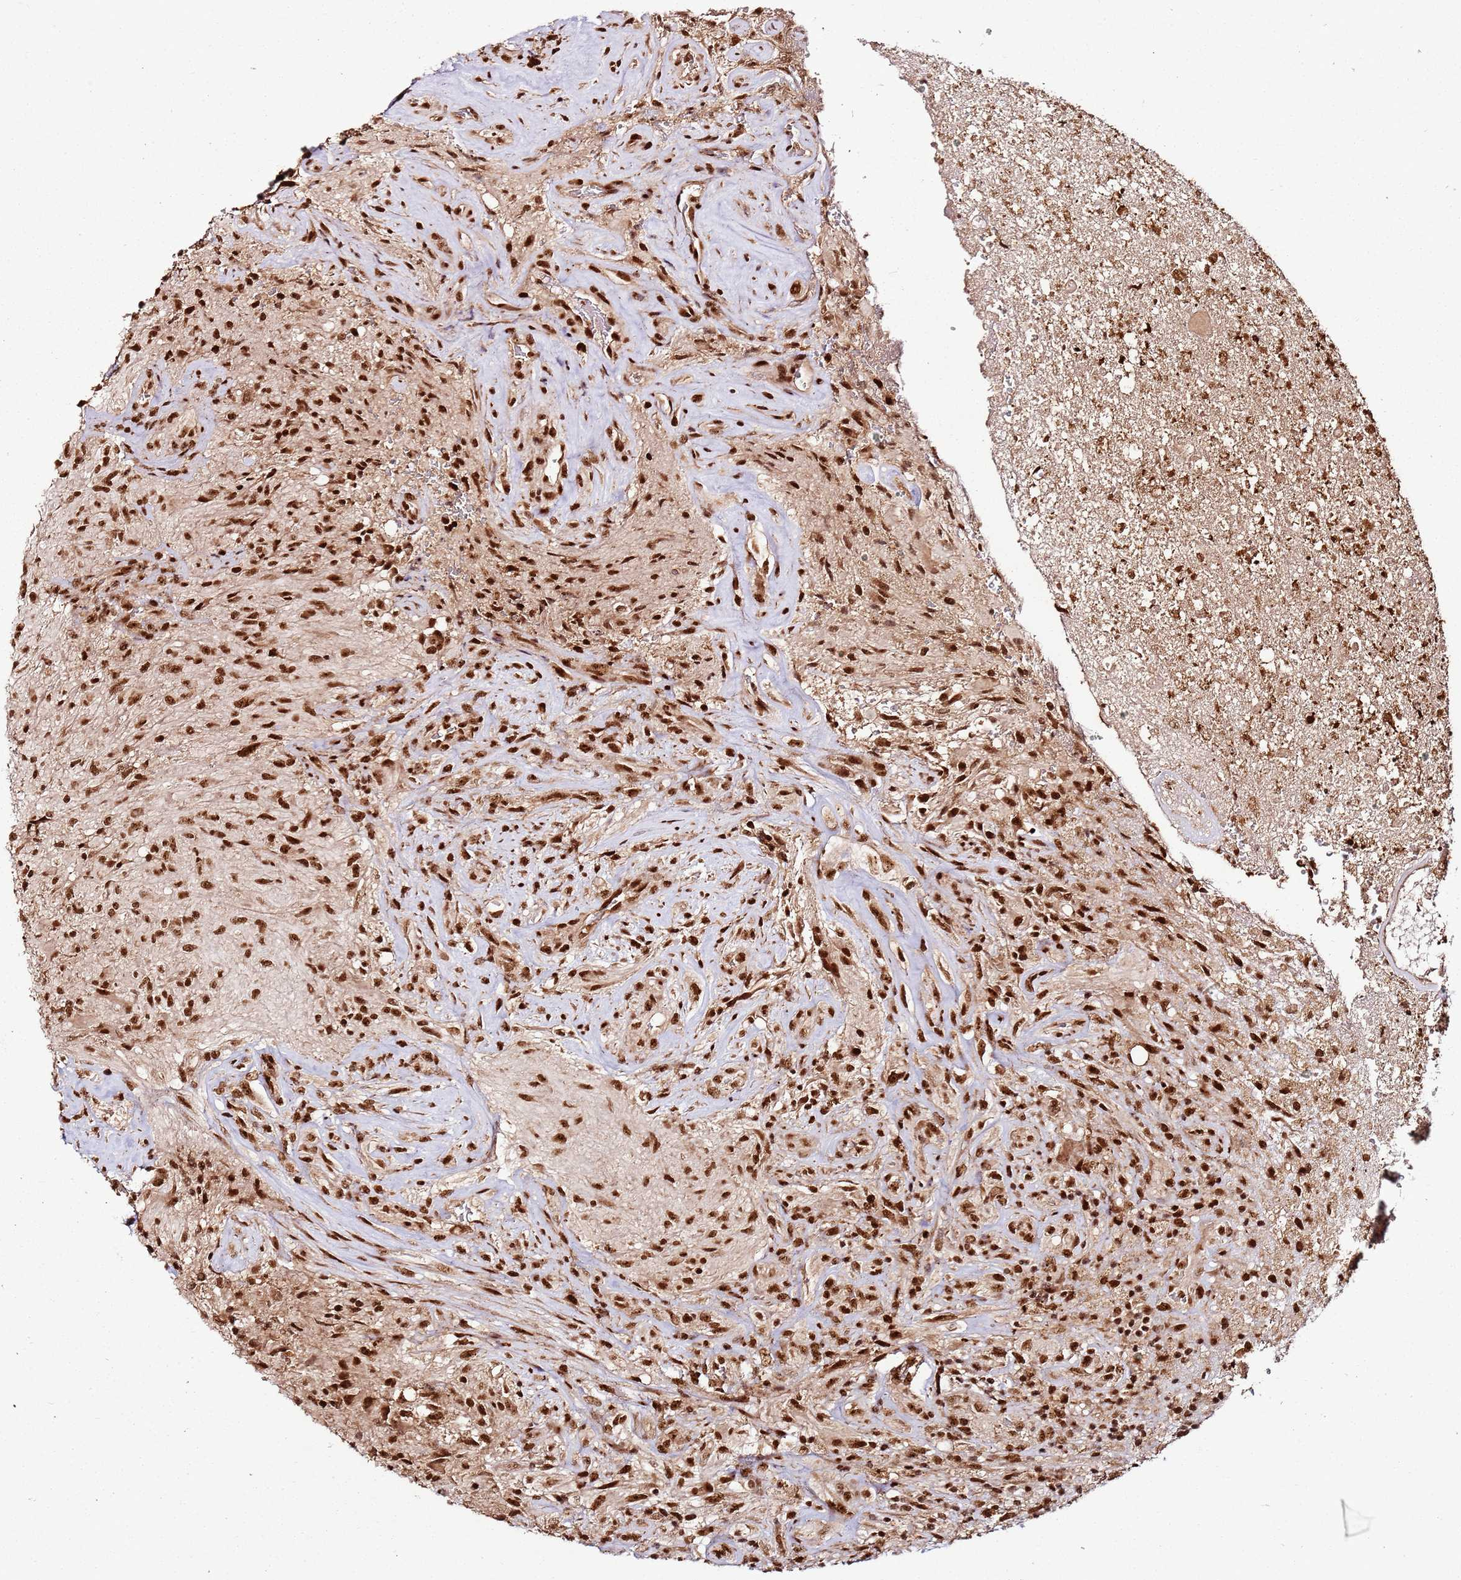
{"staining": {"intensity": "strong", "quantity": ">75%", "location": "nuclear"}, "tissue": "glioma", "cell_type": "Tumor cells", "image_type": "cancer", "snomed": [{"axis": "morphology", "description": "Glioma, malignant, High grade"}, {"axis": "topography", "description": "Brain"}], "caption": "Protein expression analysis of human malignant glioma (high-grade) reveals strong nuclear positivity in approximately >75% of tumor cells. (brown staining indicates protein expression, while blue staining denotes nuclei).", "gene": "XRN2", "patient": {"sex": "male", "age": 56}}